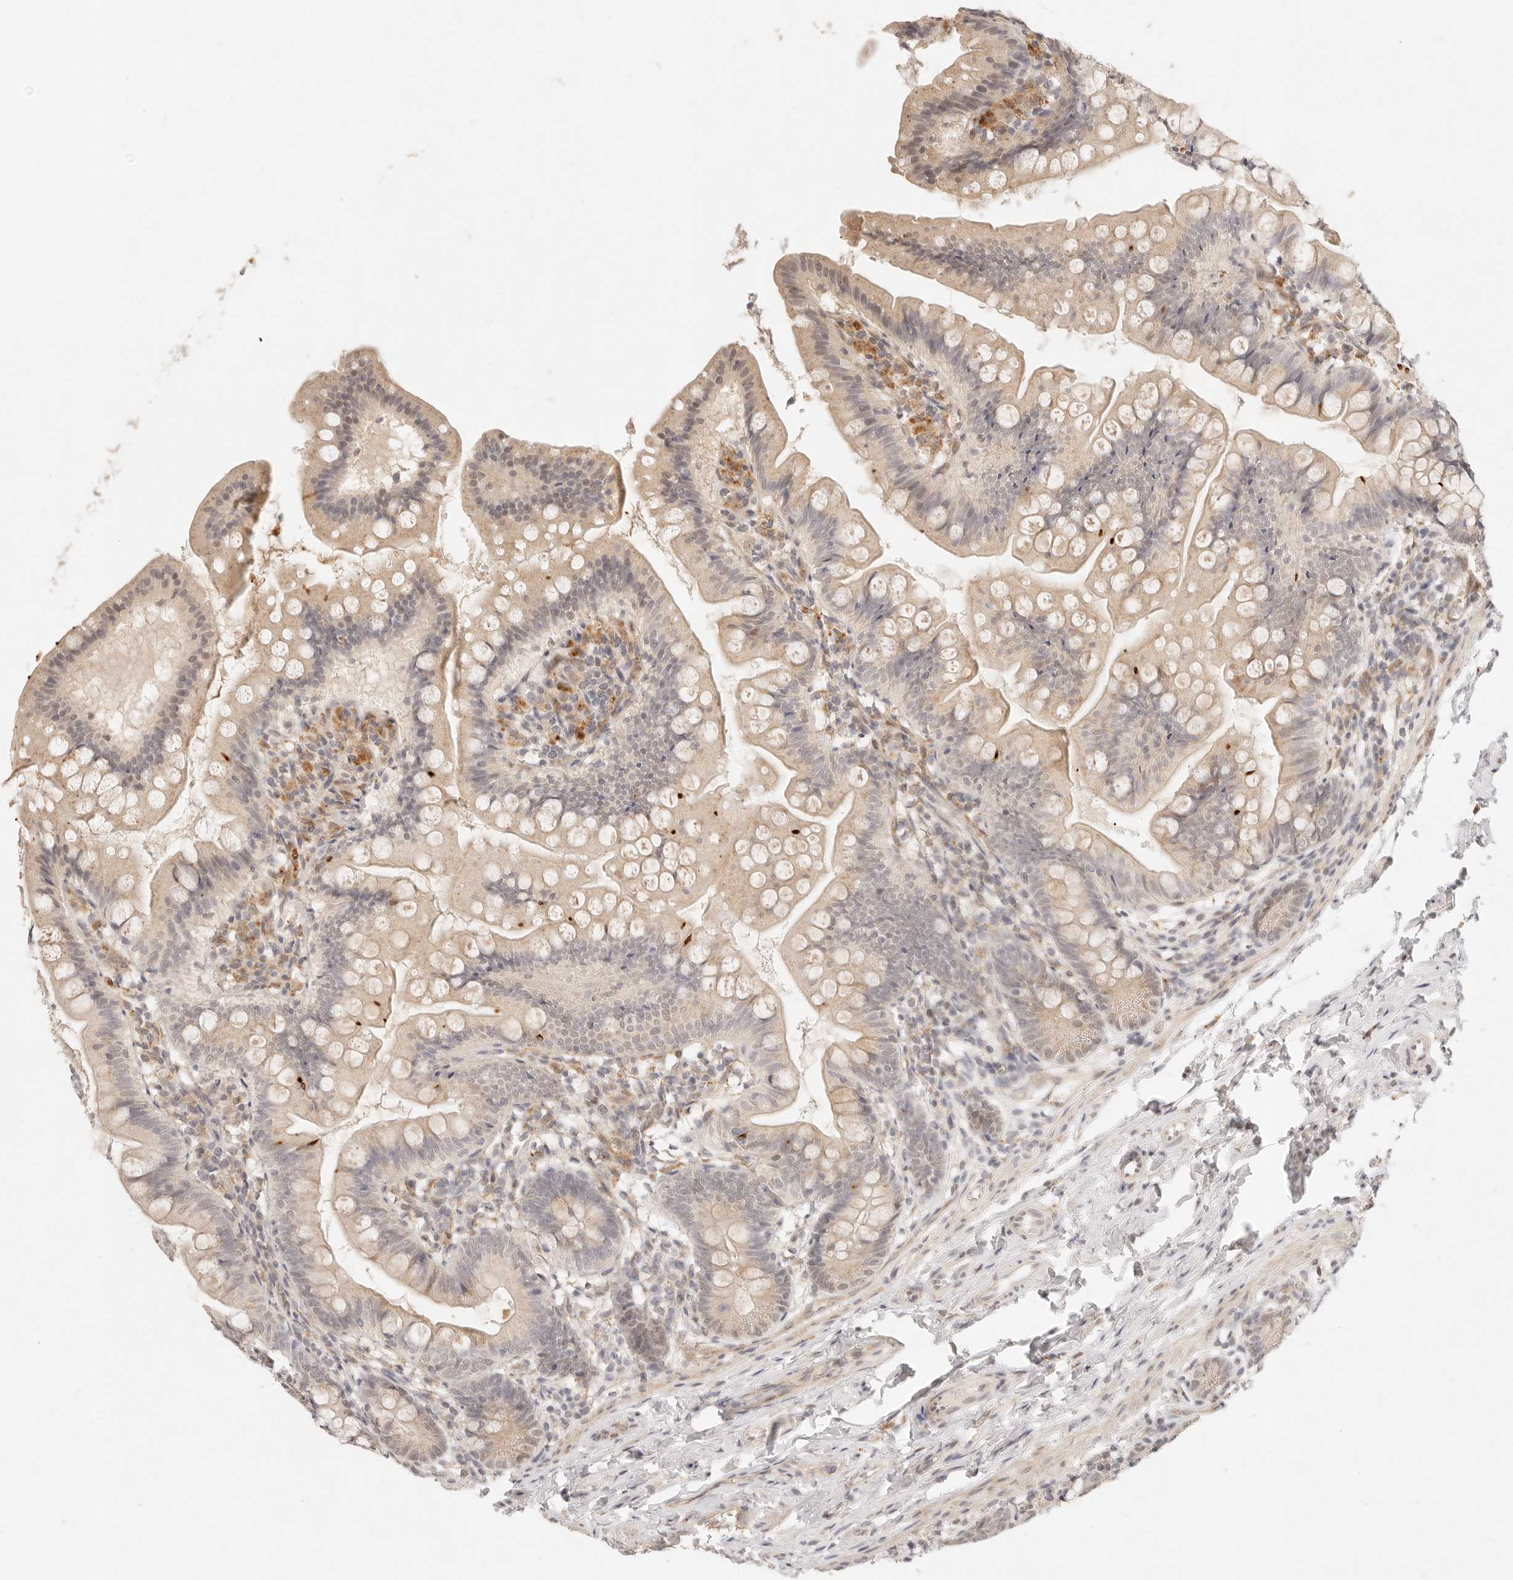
{"staining": {"intensity": "weak", "quantity": "25%-75%", "location": "cytoplasmic/membranous"}, "tissue": "small intestine", "cell_type": "Glandular cells", "image_type": "normal", "snomed": [{"axis": "morphology", "description": "Normal tissue, NOS"}, {"axis": "topography", "description": "Small intestine"}], "caption": "IHC of normal human small intestine demonstrates low levels of weak cytoplasmic/membranous expression in about 25%-75% of glandular cells.", "gene": "GPR156", "patient": {"sex": "male", "age": 7}}